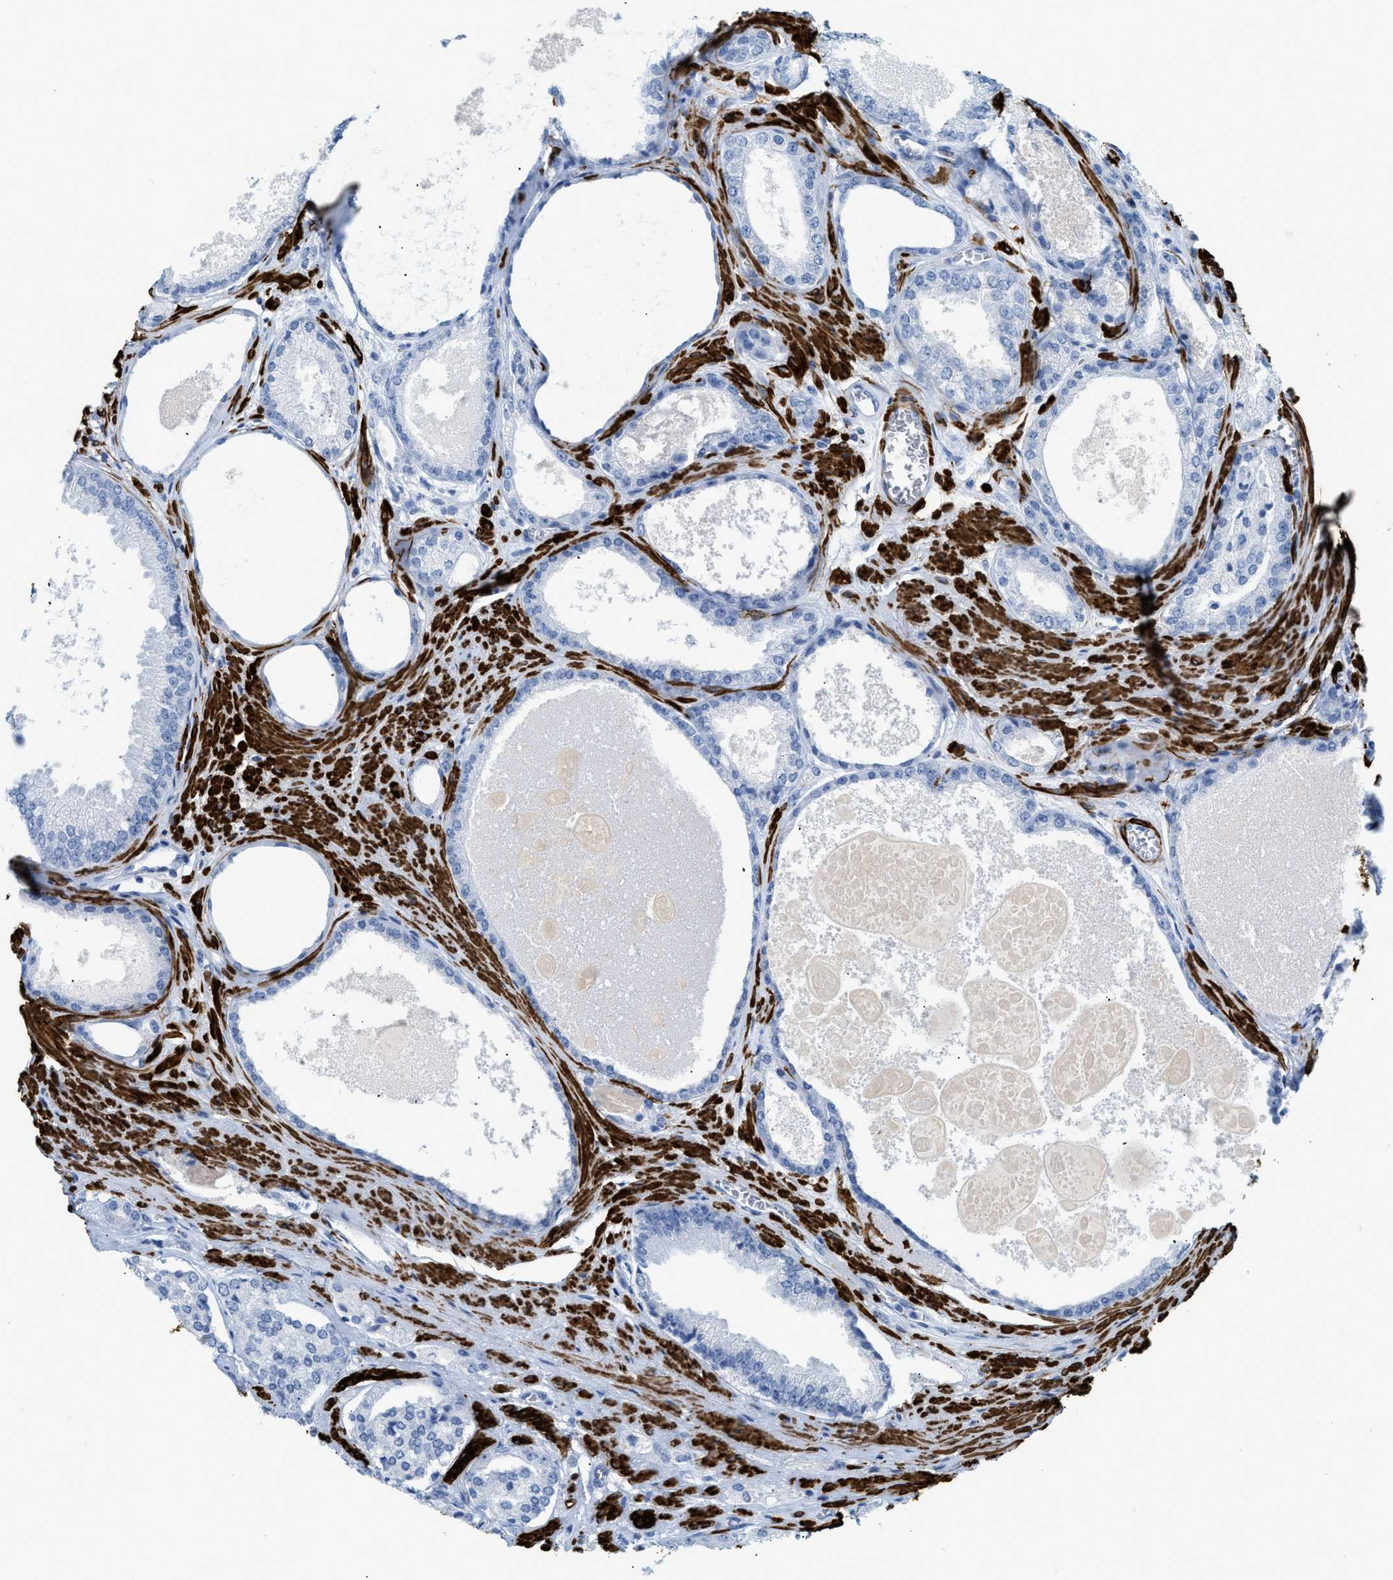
{"staining": {"intensity": "negative", "quantity": "none", "location": "none"}, "tissue": "prostate cancer", "cell_type": "Tumor cells", "image_type": "cancer", "snomed": [{"axis": "morphology", "description": "Adenocarcinoma, High grade"}, {"axis": "topography", "description": "Prostate"}], "caption": "Protein analysis of prostate high-grade adenocarcinoma exhibits no significant expression in tumor cells.", "gene": "DES", "patient": {"sex": "male", "age": 65}}